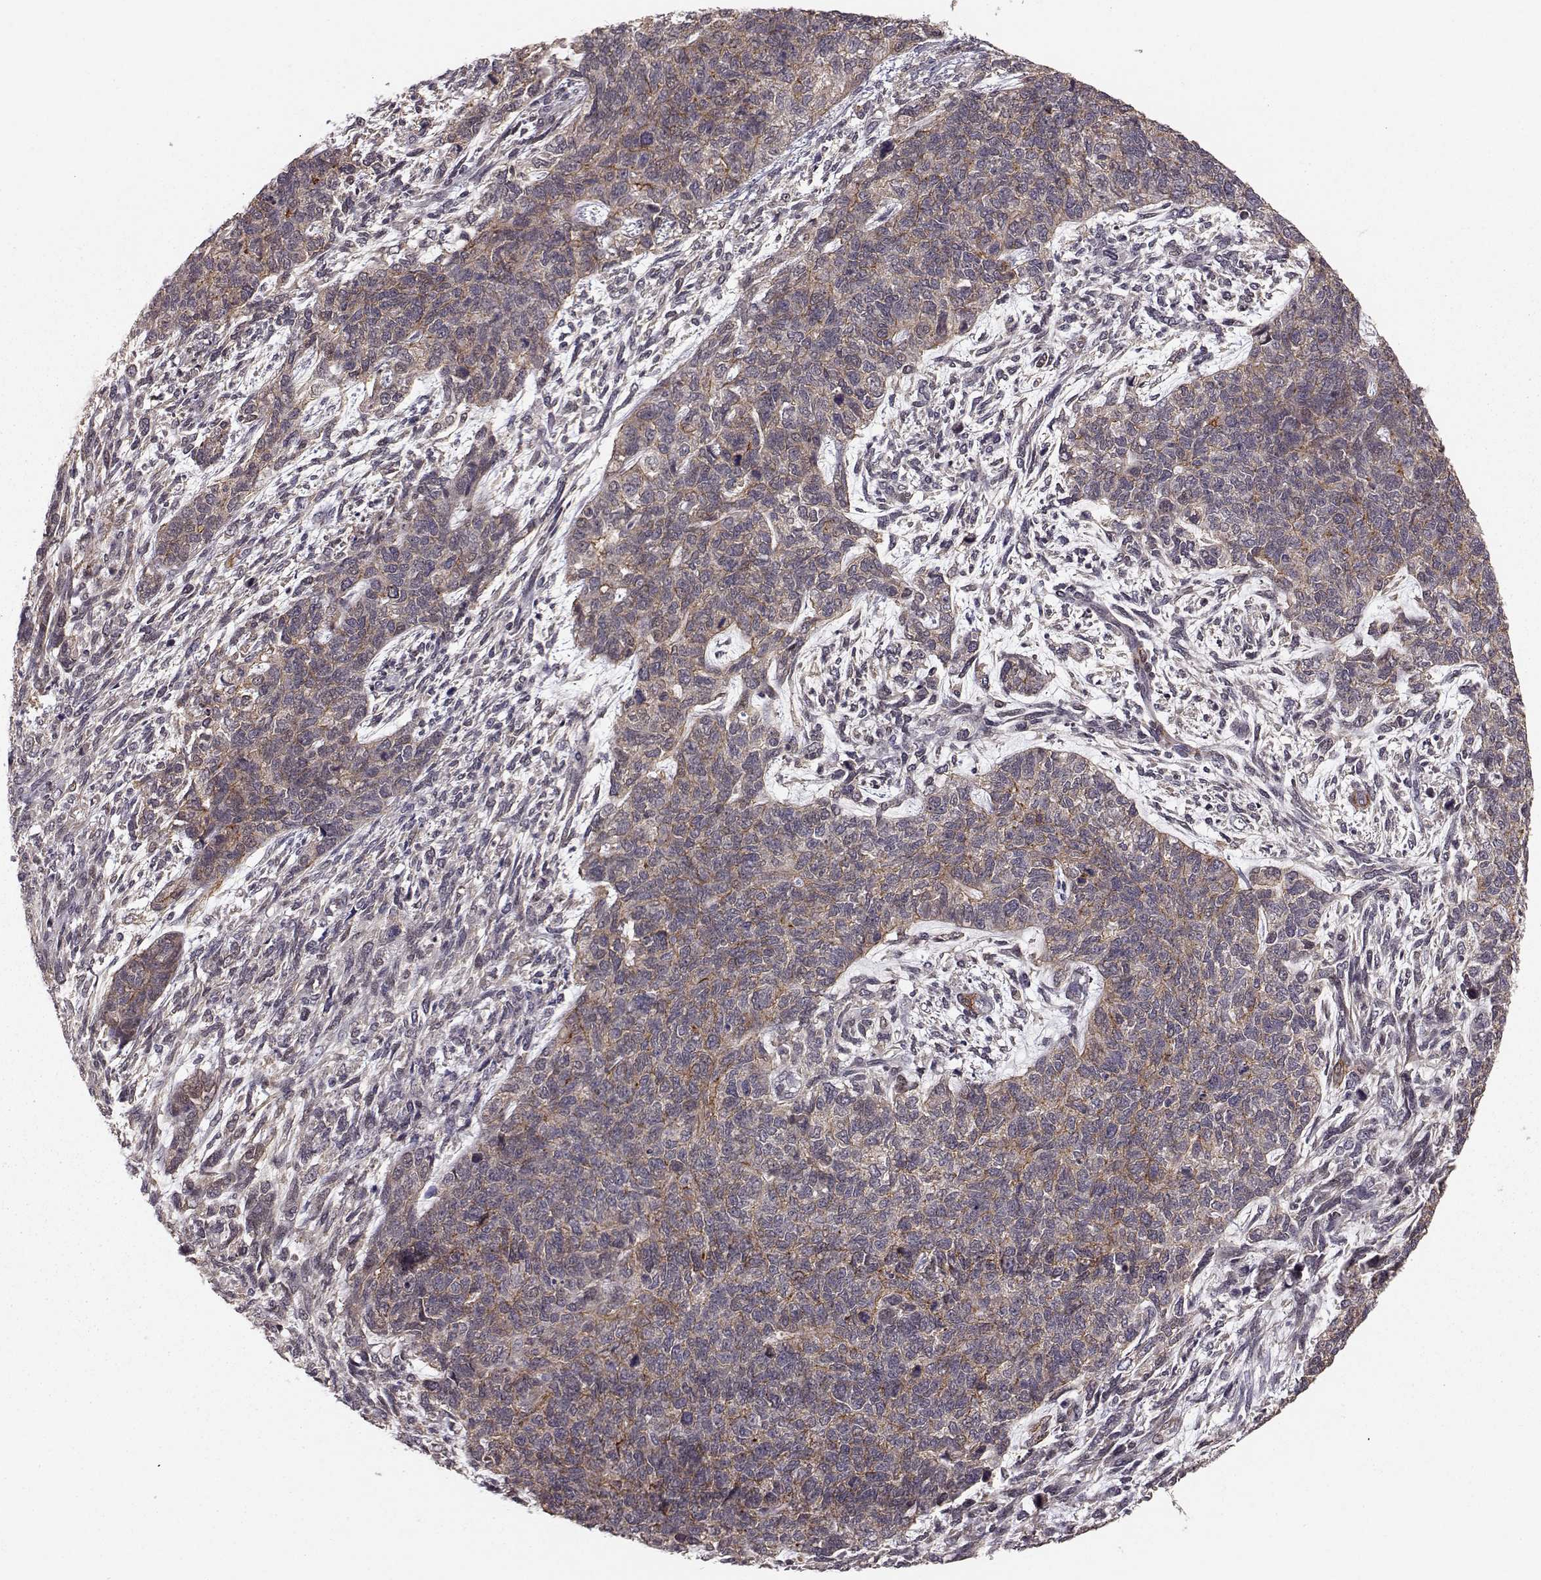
{"staining": {"intensity": "moderate", "quantity": "<25%", "location": "cytoplasmic/membranous"}, "tissue": "cervical cancer", "cell_type": "Tumor cells", "image_type": "cancer", "snomed": [{"axis": "morphology", "description": "Squamous cell carcinoma, NOS"}, {"axis": "topography", "description": "Cervix"}], "caption": "Brown immunohistochemical staining in human cervical squamous cell carcinoma reveals moderate cytoplasmic/membranous staining in about <25% of tumor cells. The staining was performed using DAB, with brown indicating positive protein expression. Nuclei are stained blue with hematoxylin.", "gene": "PLEKHG3", "patient": {"sex": "female", "age": 63}}